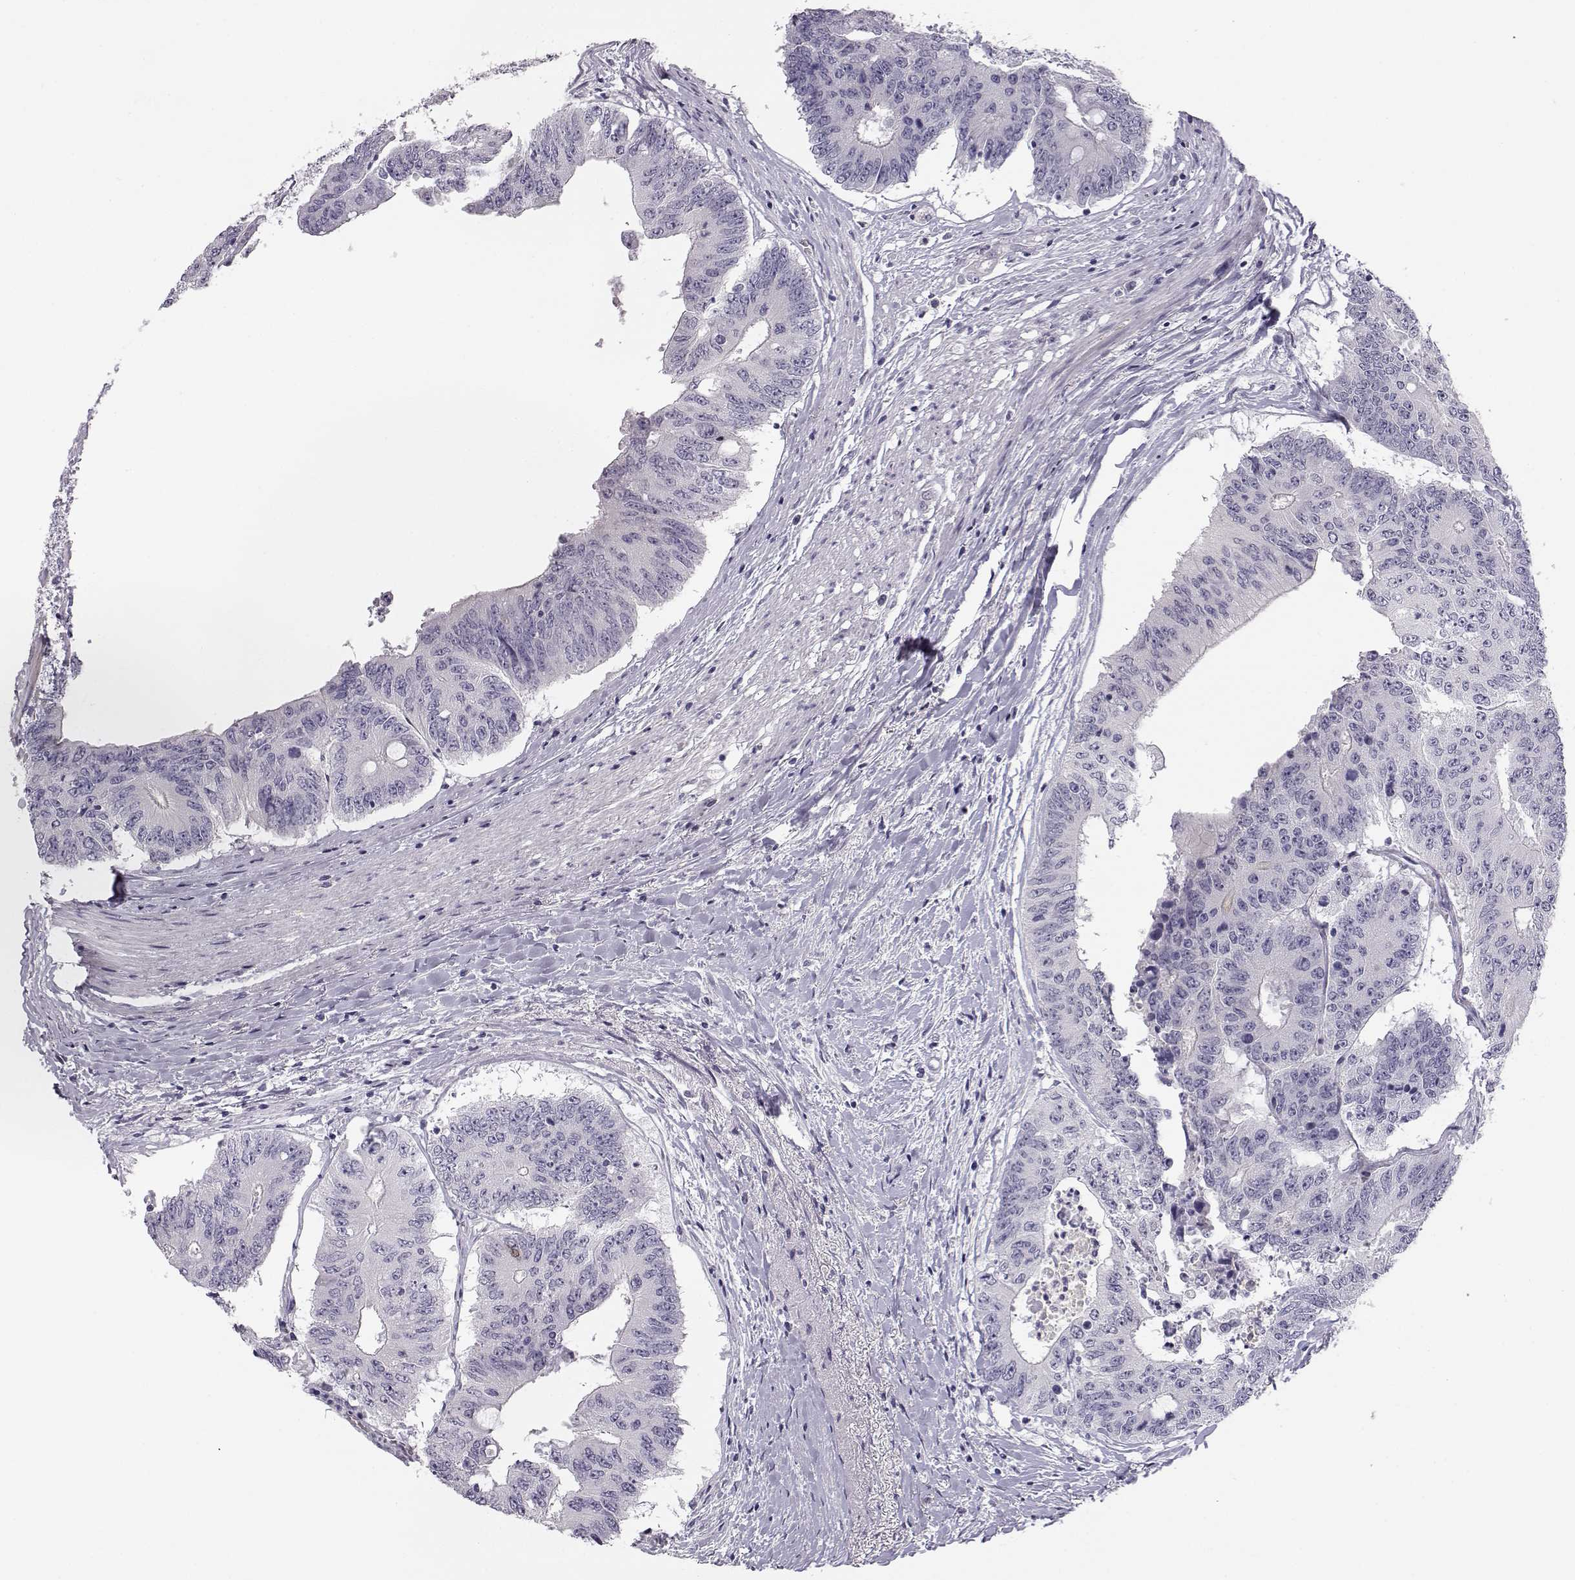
{"staining": {"intensity": "negative", "quantity": "none", "location": "none"}, "tissue": "colorectal cancer", "cell_type": "Tumor cells", "image_type": "cancer", "snomed": [{"axis": "morphology", "description": "Adenocarcinoma, NOS"}, {"axis": "topography", "description": "Rectum"}], "caption": "This is a image of IHC staining of colorectal cancer, which shows no staining in tumor cells. (DAB (3,3'-diaminobenzidine) immunohistochemistry (IHC), high magnification).", "gene": "MYCBPAP", "patient": {"sex": "male", "age": 59}}